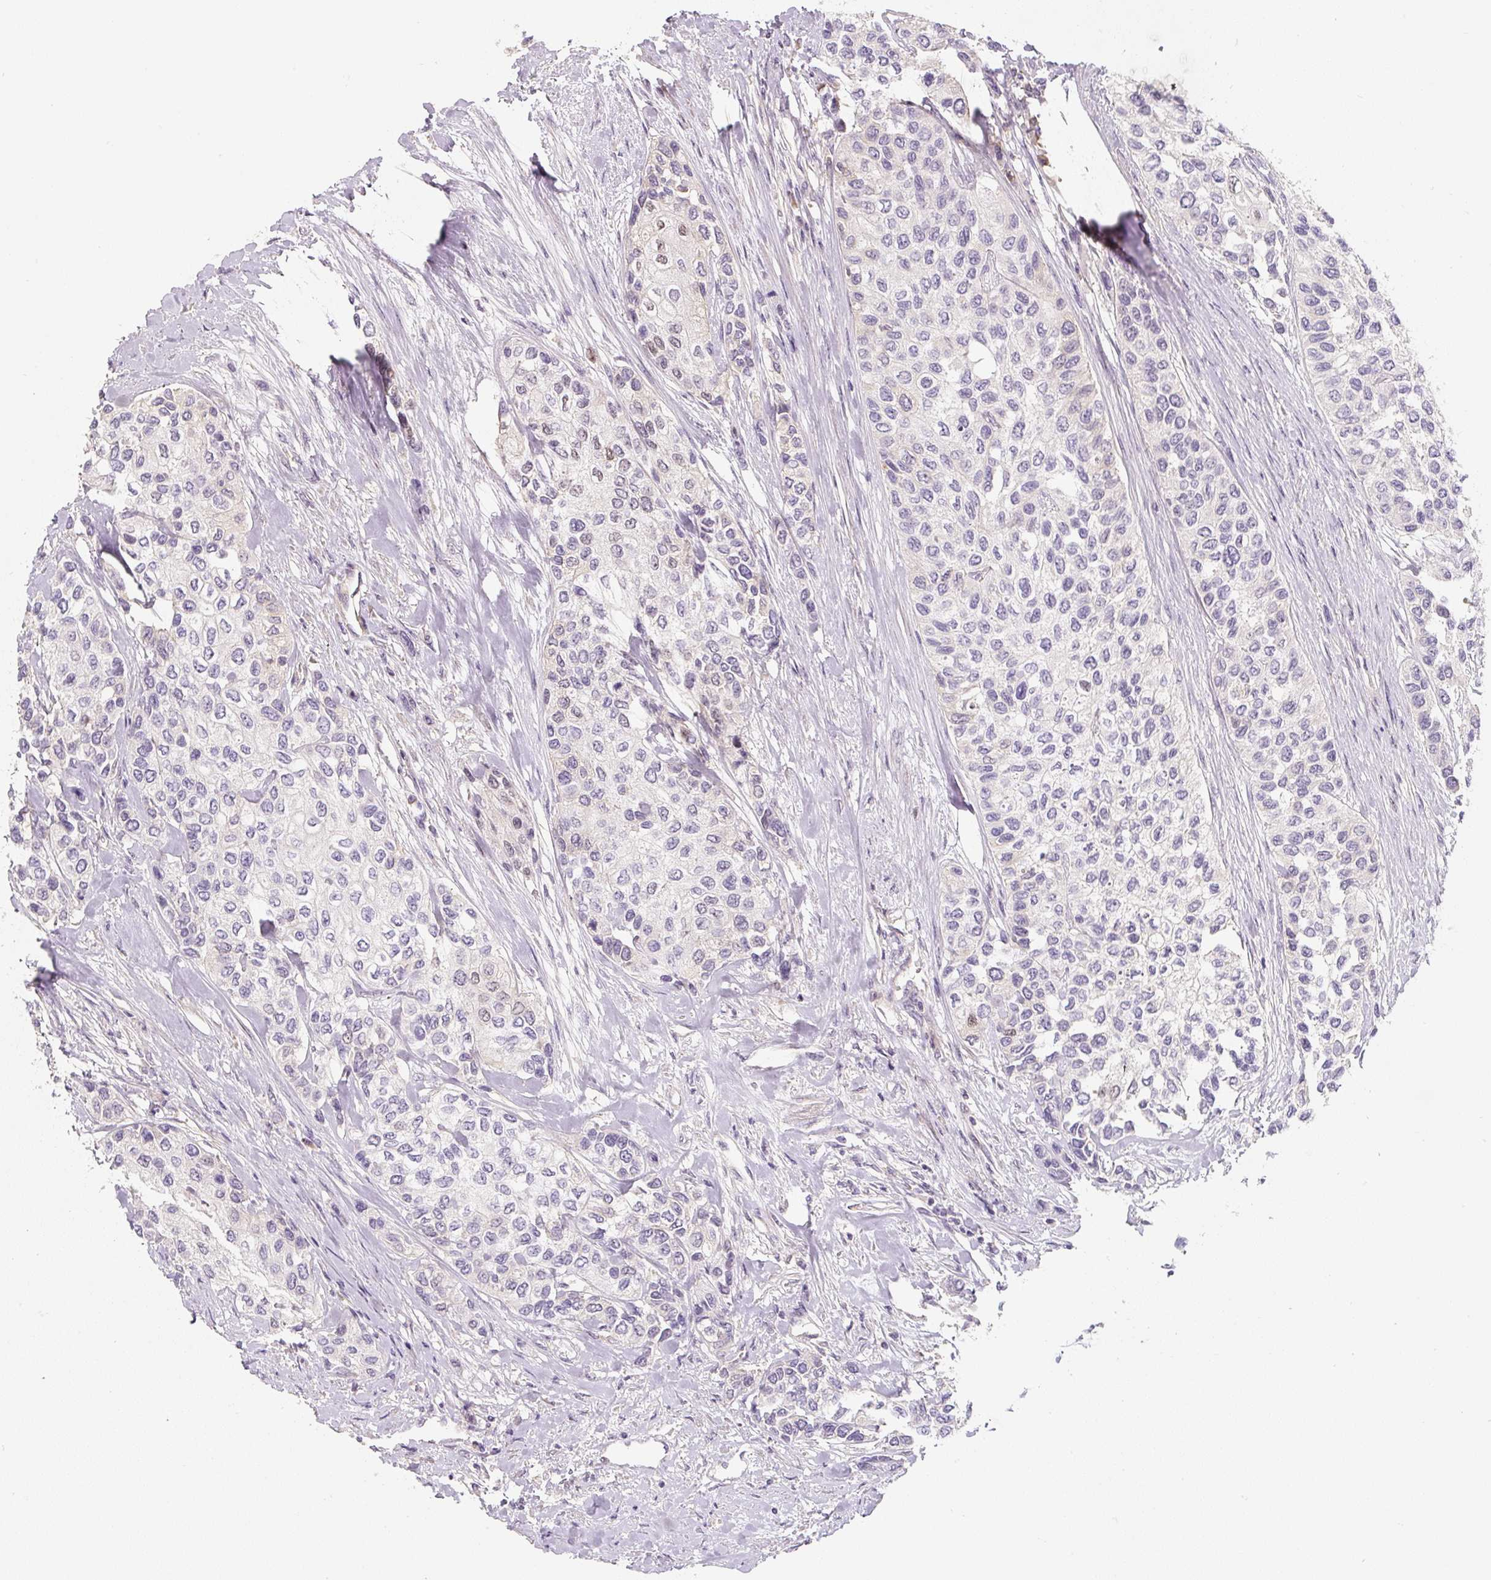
{"staining": {"intensity": "weak", "quantity": "<25%", "location": "nuclear"}, "tissue": "urothelial cancer", "cell_type": "Tumor cells", "image_type": "cancer", "snomed": [{"axis": "morphology", "description": "Normal tissue, NOS"}, {"axis": "morphology", "description": "Urothelial carcinoma, High grade"}, {"axis": "topography", "description": "Vascular tissue"}, {"axis": "topography", "description": "Urinary bladder"}], "caption": "Tumor cells show no significant positivity in urothelial carcinoma (high-grade).", "gene": "PWWP3B", "patient": {"sex": "female", "age": 56}}